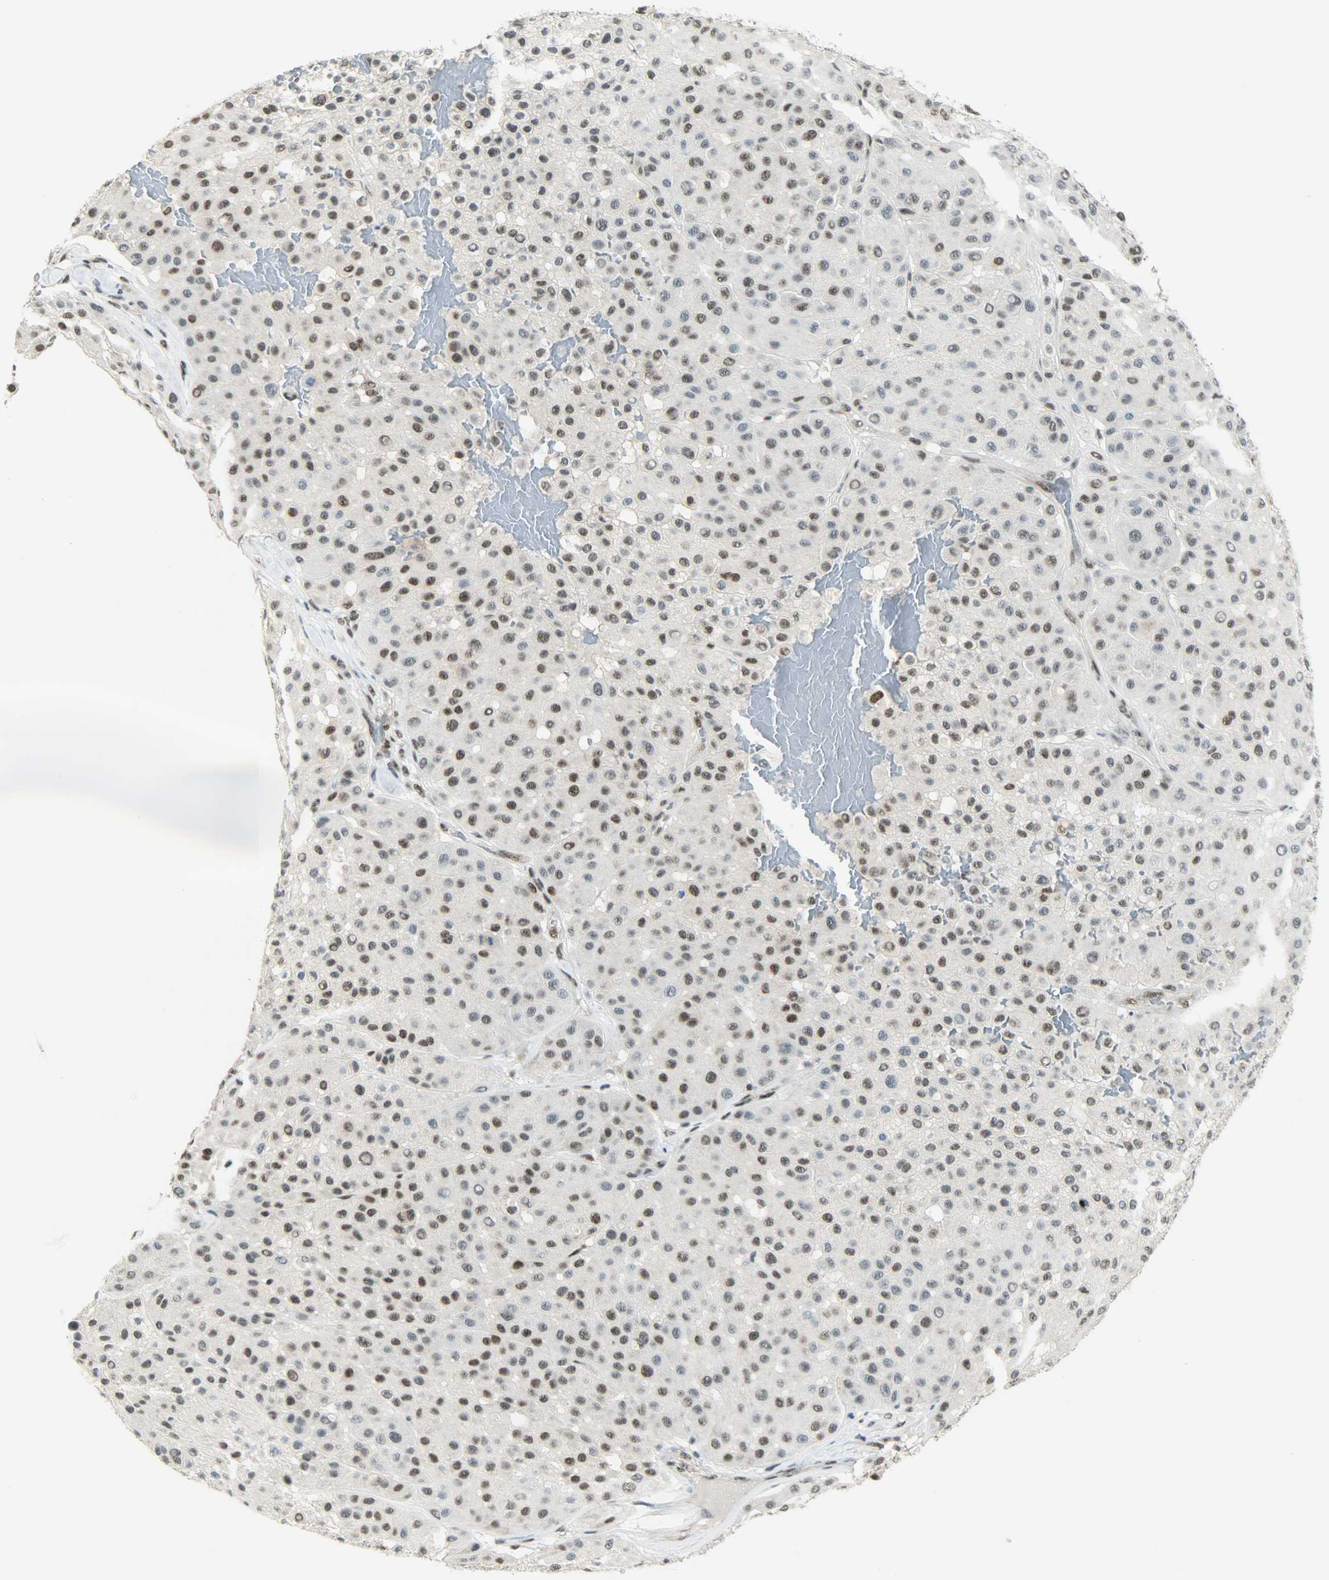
{"staining": {"intensity": "moderate", "quantity": ">75%", "location": "nuclear"}, "tissue": "melanoma", "cell_type": "Tumor cells", "image_type": "cancer", "snomed": [{"axis": "morphology", "description": "Normal tissue, NOS"}, {"axis": "morphology", "description": "Malignant melanoma, Metastatic site"}, {"axis": "topography", "description": "Skin"}], "caption": "Melanoma stained with a protein marker reveals moderate staining in tumor cells.", "gene": "SUGP1", "patient": {"sex": "male", "age": 41}}